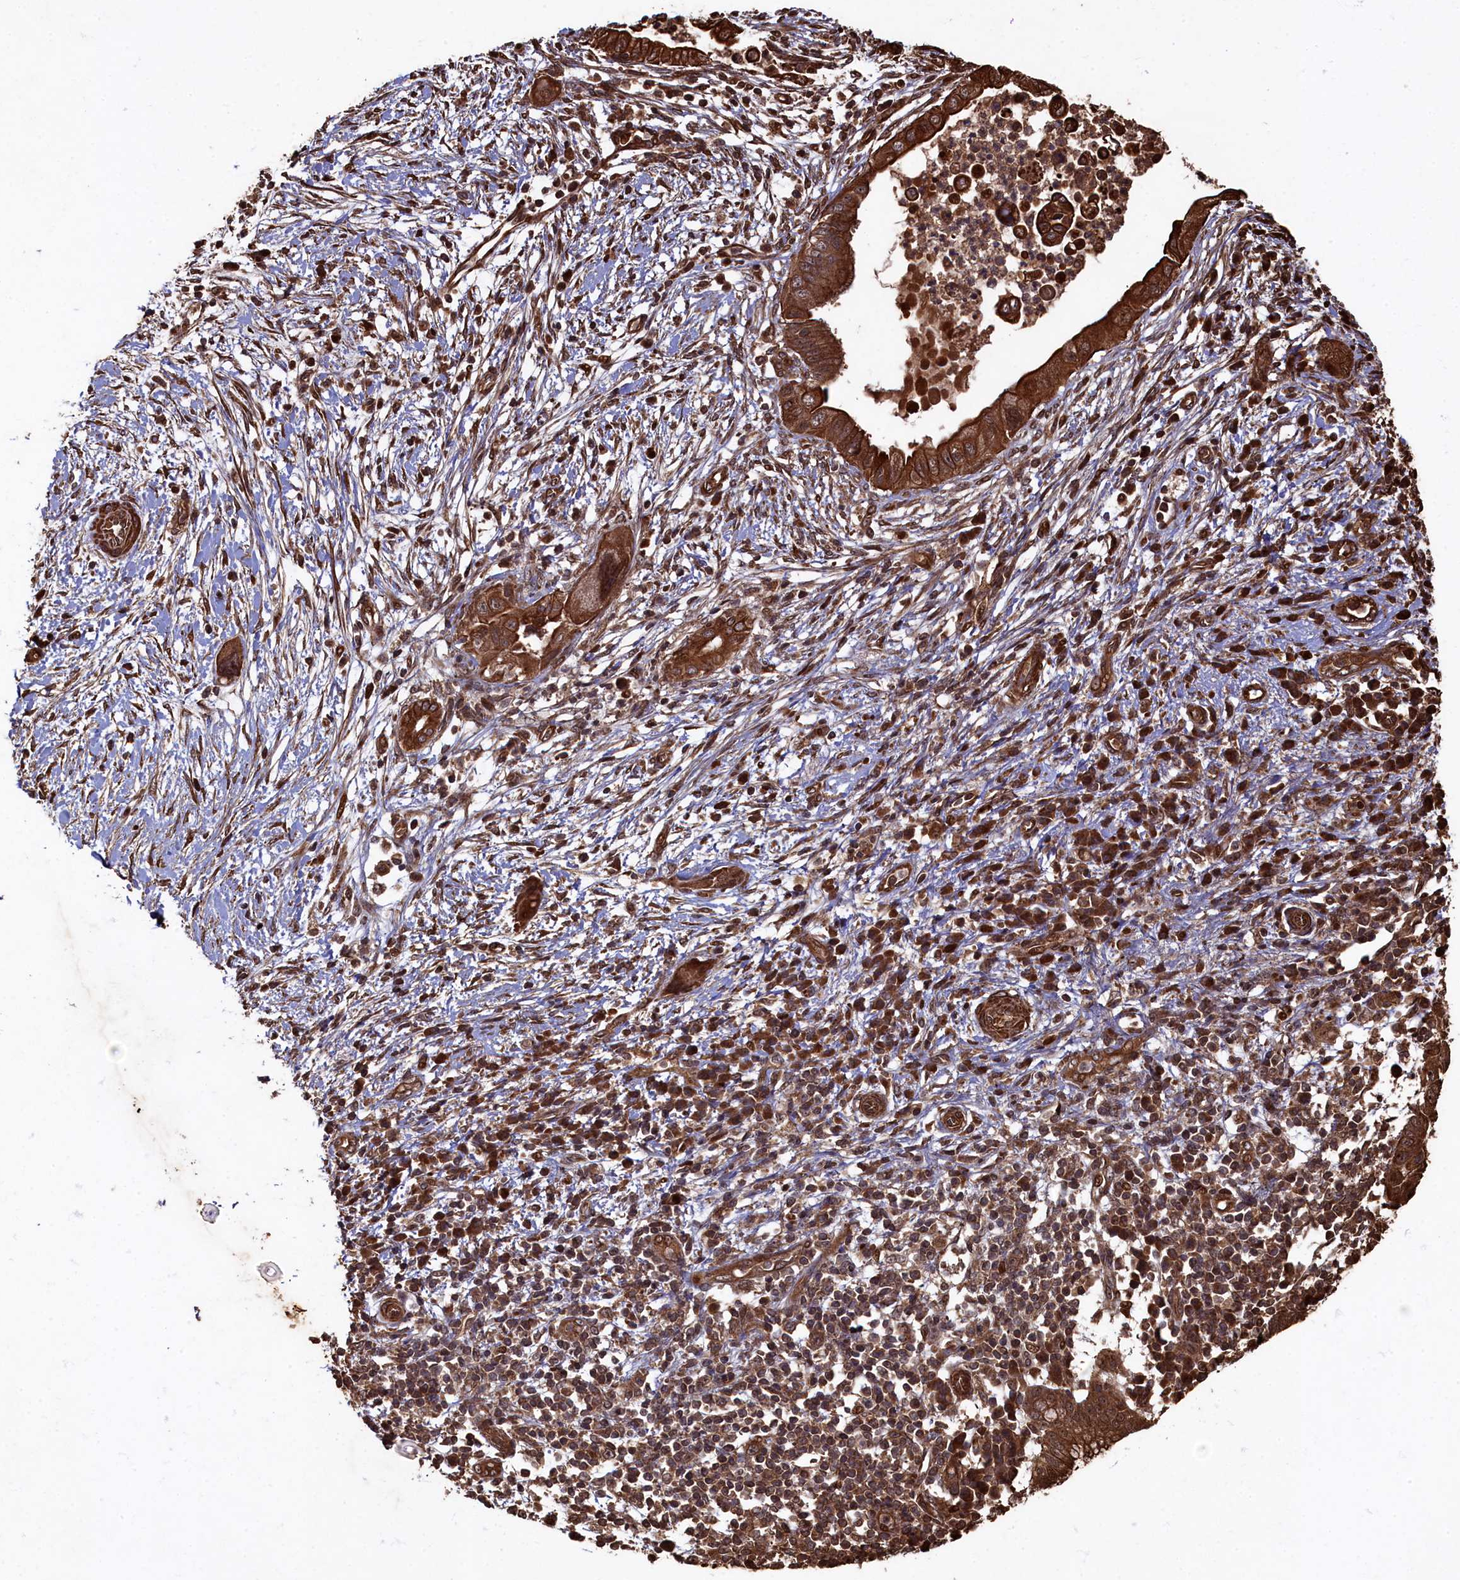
{"staining": {"intensity": "strong", "quantity": ">75%", "location": "cytoplasmic/membranous"}, "tissue": "pancreatic cancer", "cell_type": "Tumor cells", "image_type": "cancer", "snomed": [{"axis": "morphology", "description": "Adenocarcinoma, NOS"}, {"axis": "topography", "description": "Pancreas"}], "caption": "Tumor cells show high levels of strong cytoplasmic/membranous expression in approximately >75% of cells in human pancreatic cancer.", "gene": "PIGN", "patient": {"sex": "male", "age": 68}}